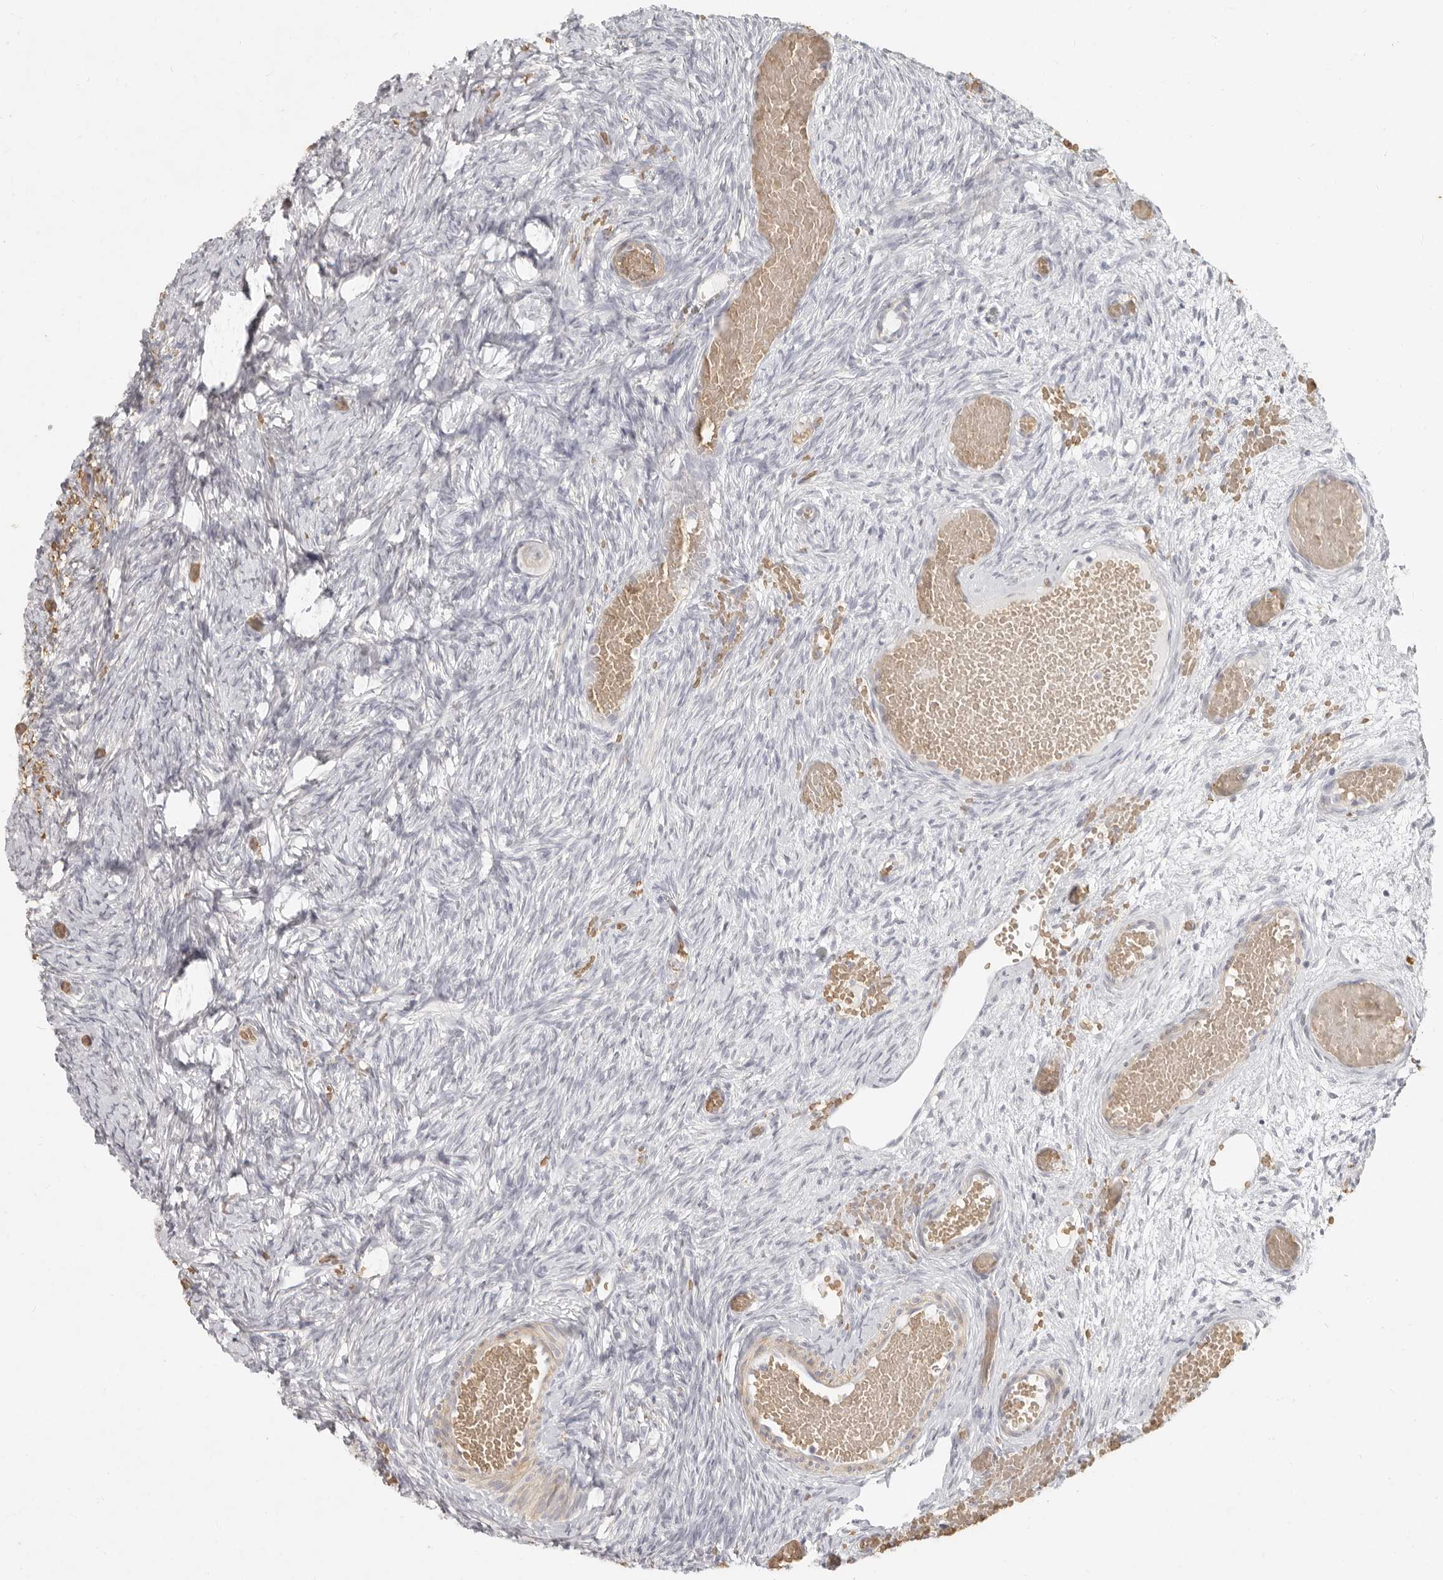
{"staining": {"intensity": "negative", "quantity": "none", "location": "none"}, "tissue": "ovary", "cell_type": "Follicle cells", "image_type": "normal", "snomed": [{"axis": "morphology", "description": "Adenocarcinoma, NOS"}, {"axis": "topography", "description": "Endometrium"}], "caption": "The image exhibits no staining of follicle cells in benign ovary.", "gene": "NIBAN1", "patient": {"sex": "female", "age": 32}}